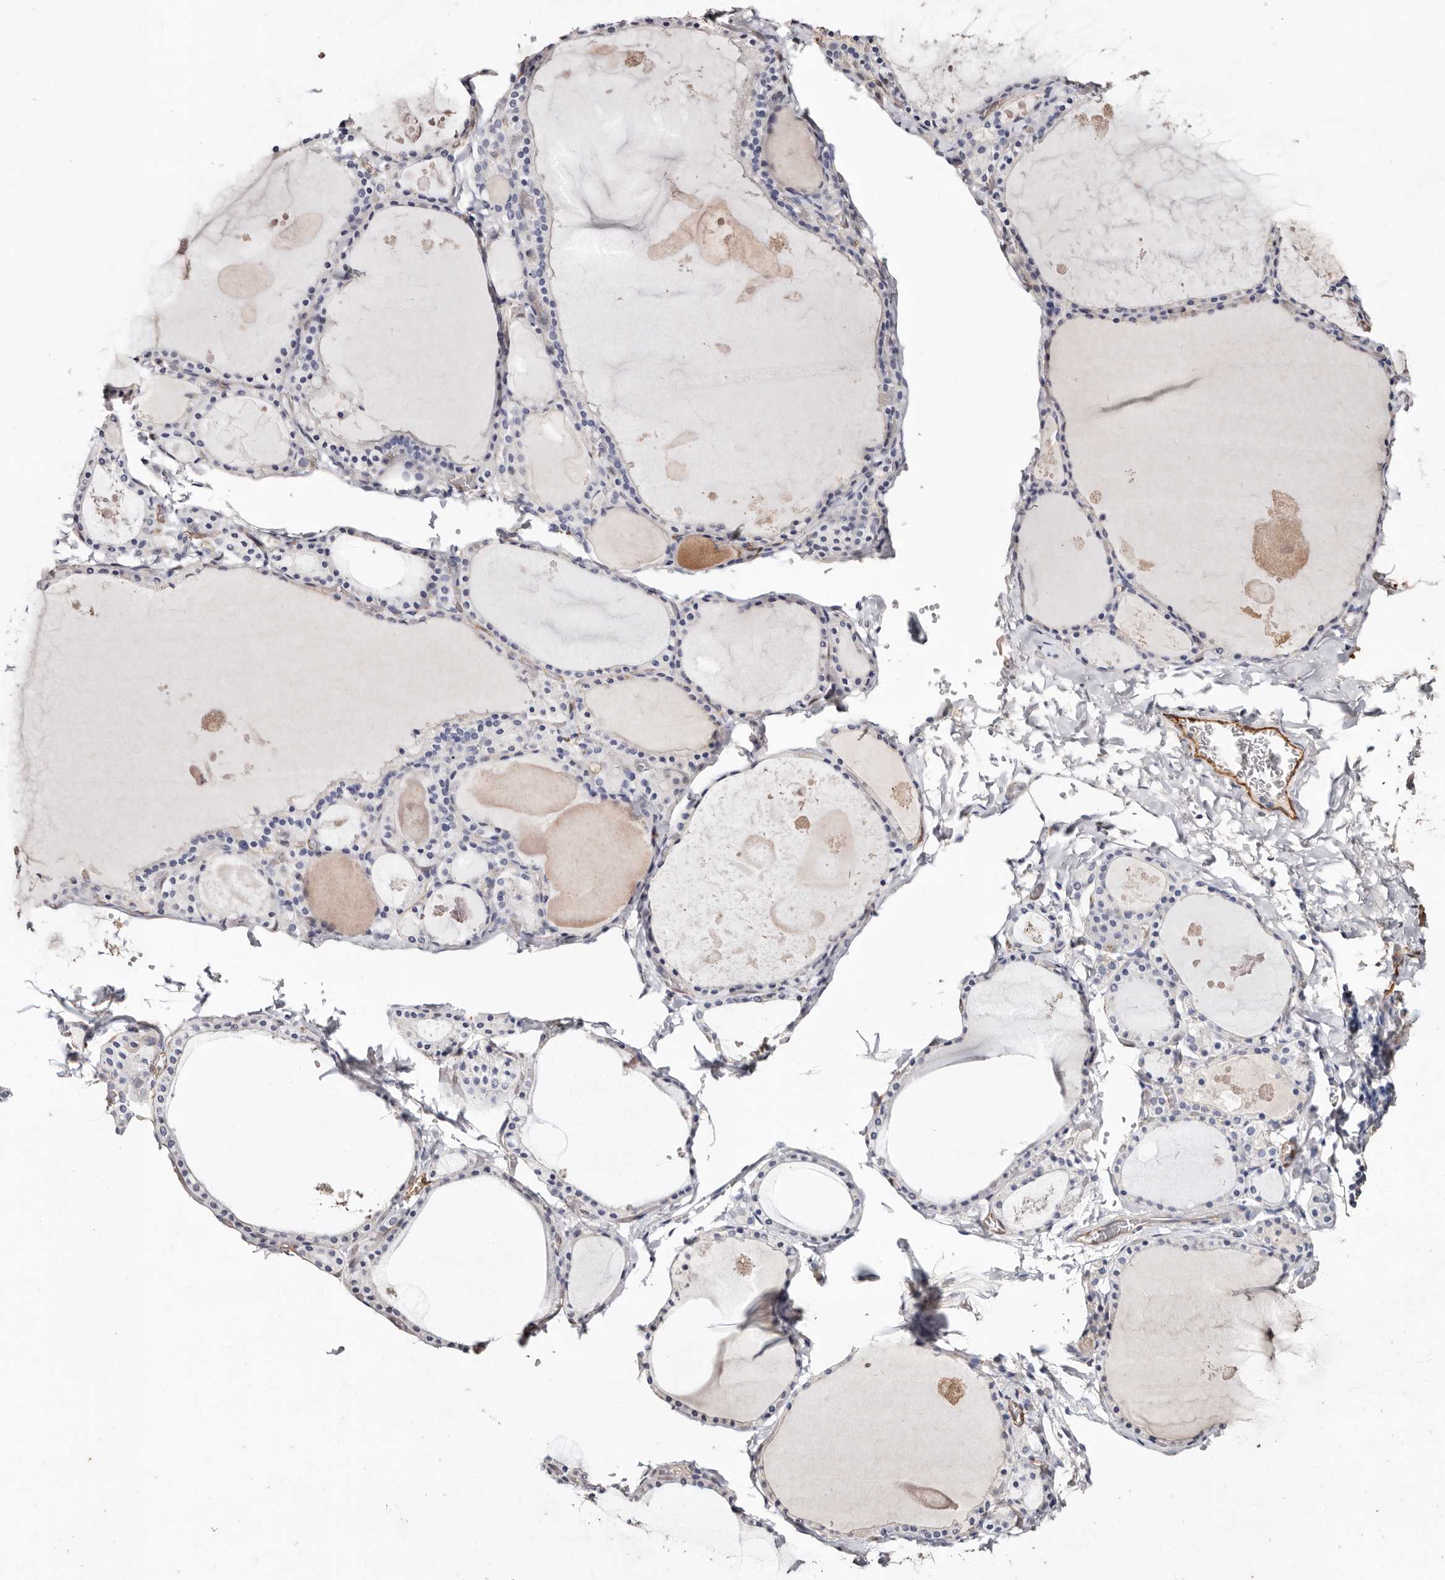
{"staining": {"intensity": "negative", "quantity": "none", "location": "none"}, "tissue": "thyroid gland", "cell_type": "Glandular cells", "image_type": "normal", "snomed": [{"axis": "morphology", "description": "Normal tissue, NOS"}, {"axis": "topography", "description": "Thyroid gland"}], "caption": "Immunohistochemical staining of unremarkable thyroid gland reveals no significant expression in glandular cells.", "gene": "TGM2", "patient": {"sex": "male", "age": 56}}